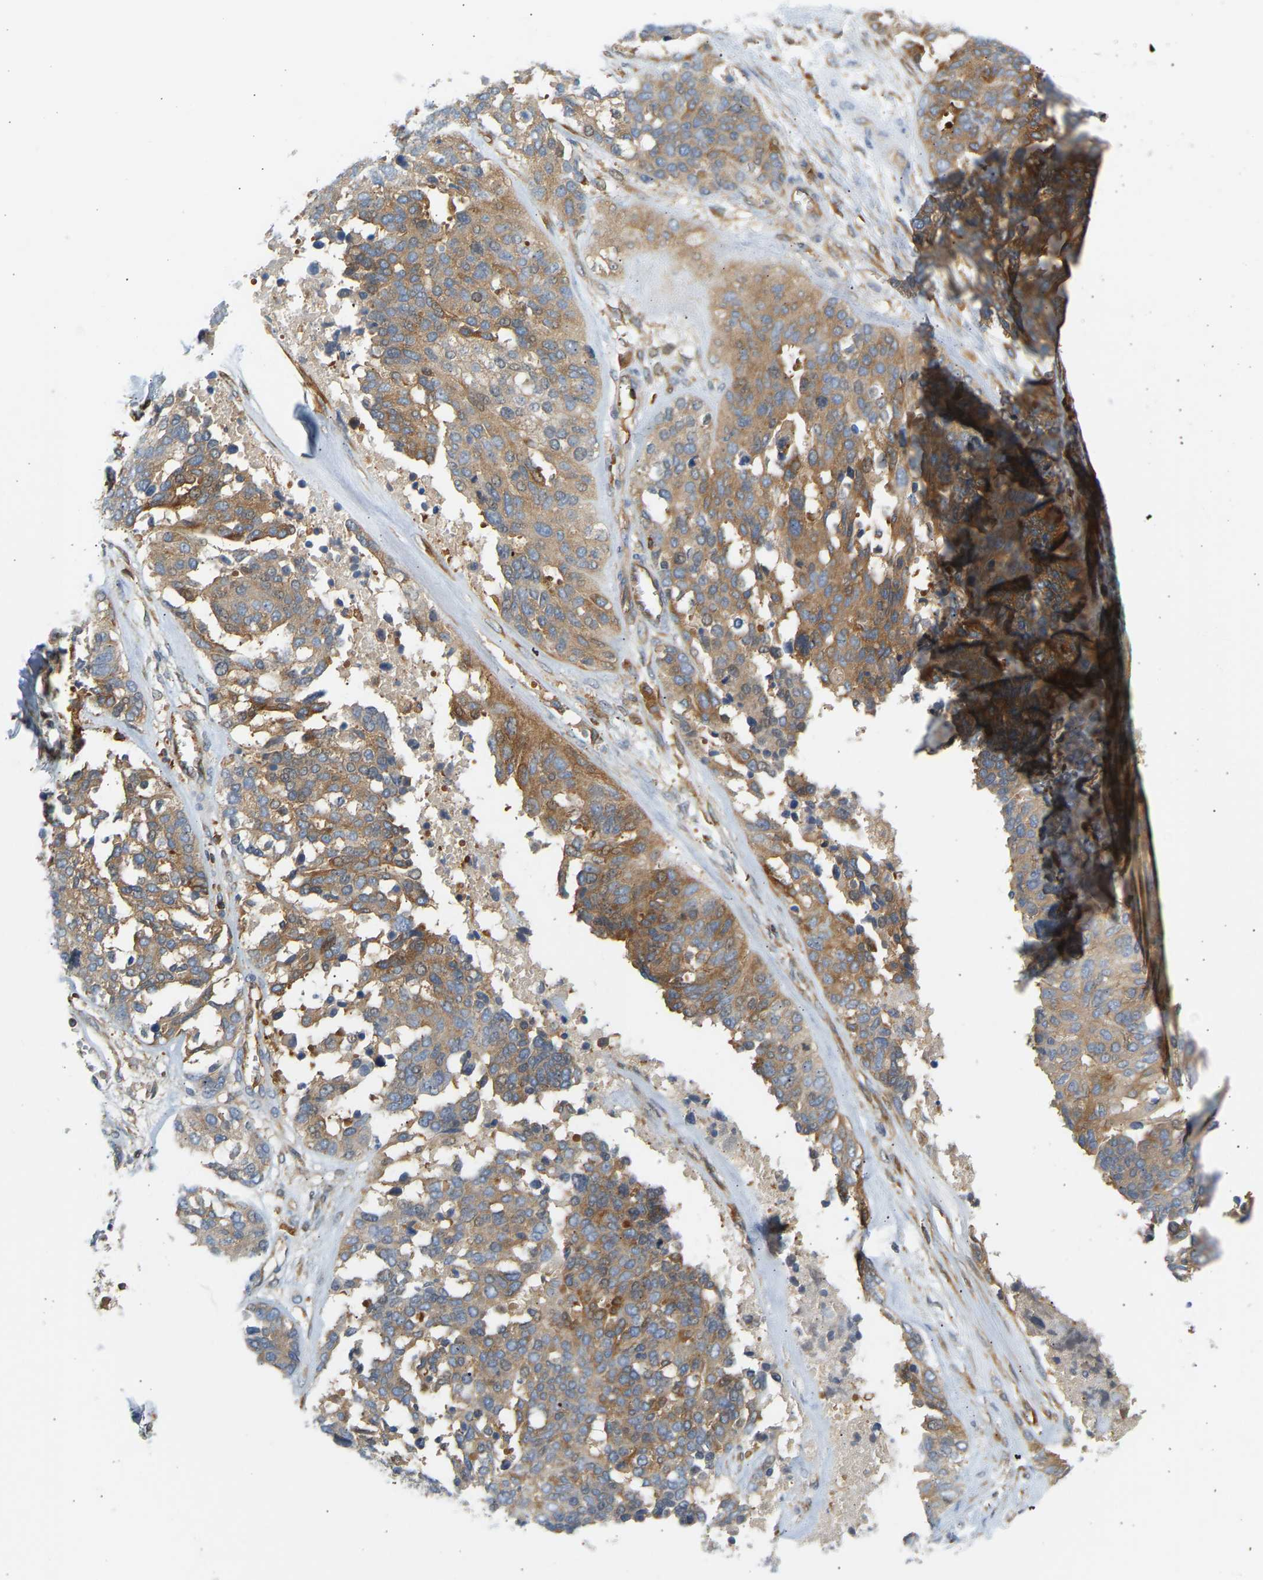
{"staining": {"intensity": "moderate", "quantity": ">75%", "location": "cytoplasmic/membranous"}, "tissue": "ovarian cancer", "cell_type": "Tumor cells", "image_type": "cancer", "snomed": [{"axis": "morphology", "description": "Cystadenocarcinoma, serous, NOS"}, {"axis": "topography", "description": "Ovary"}], "caption": "Ovarian serous cystadenocarcinoma stained for a protein (brown) demonstrates moderate cytoplasmic/membranous positive staining in about >75% of tumor cells.", "gene": "FNBP1", "patient": {"sex": "female", "age": 44}}